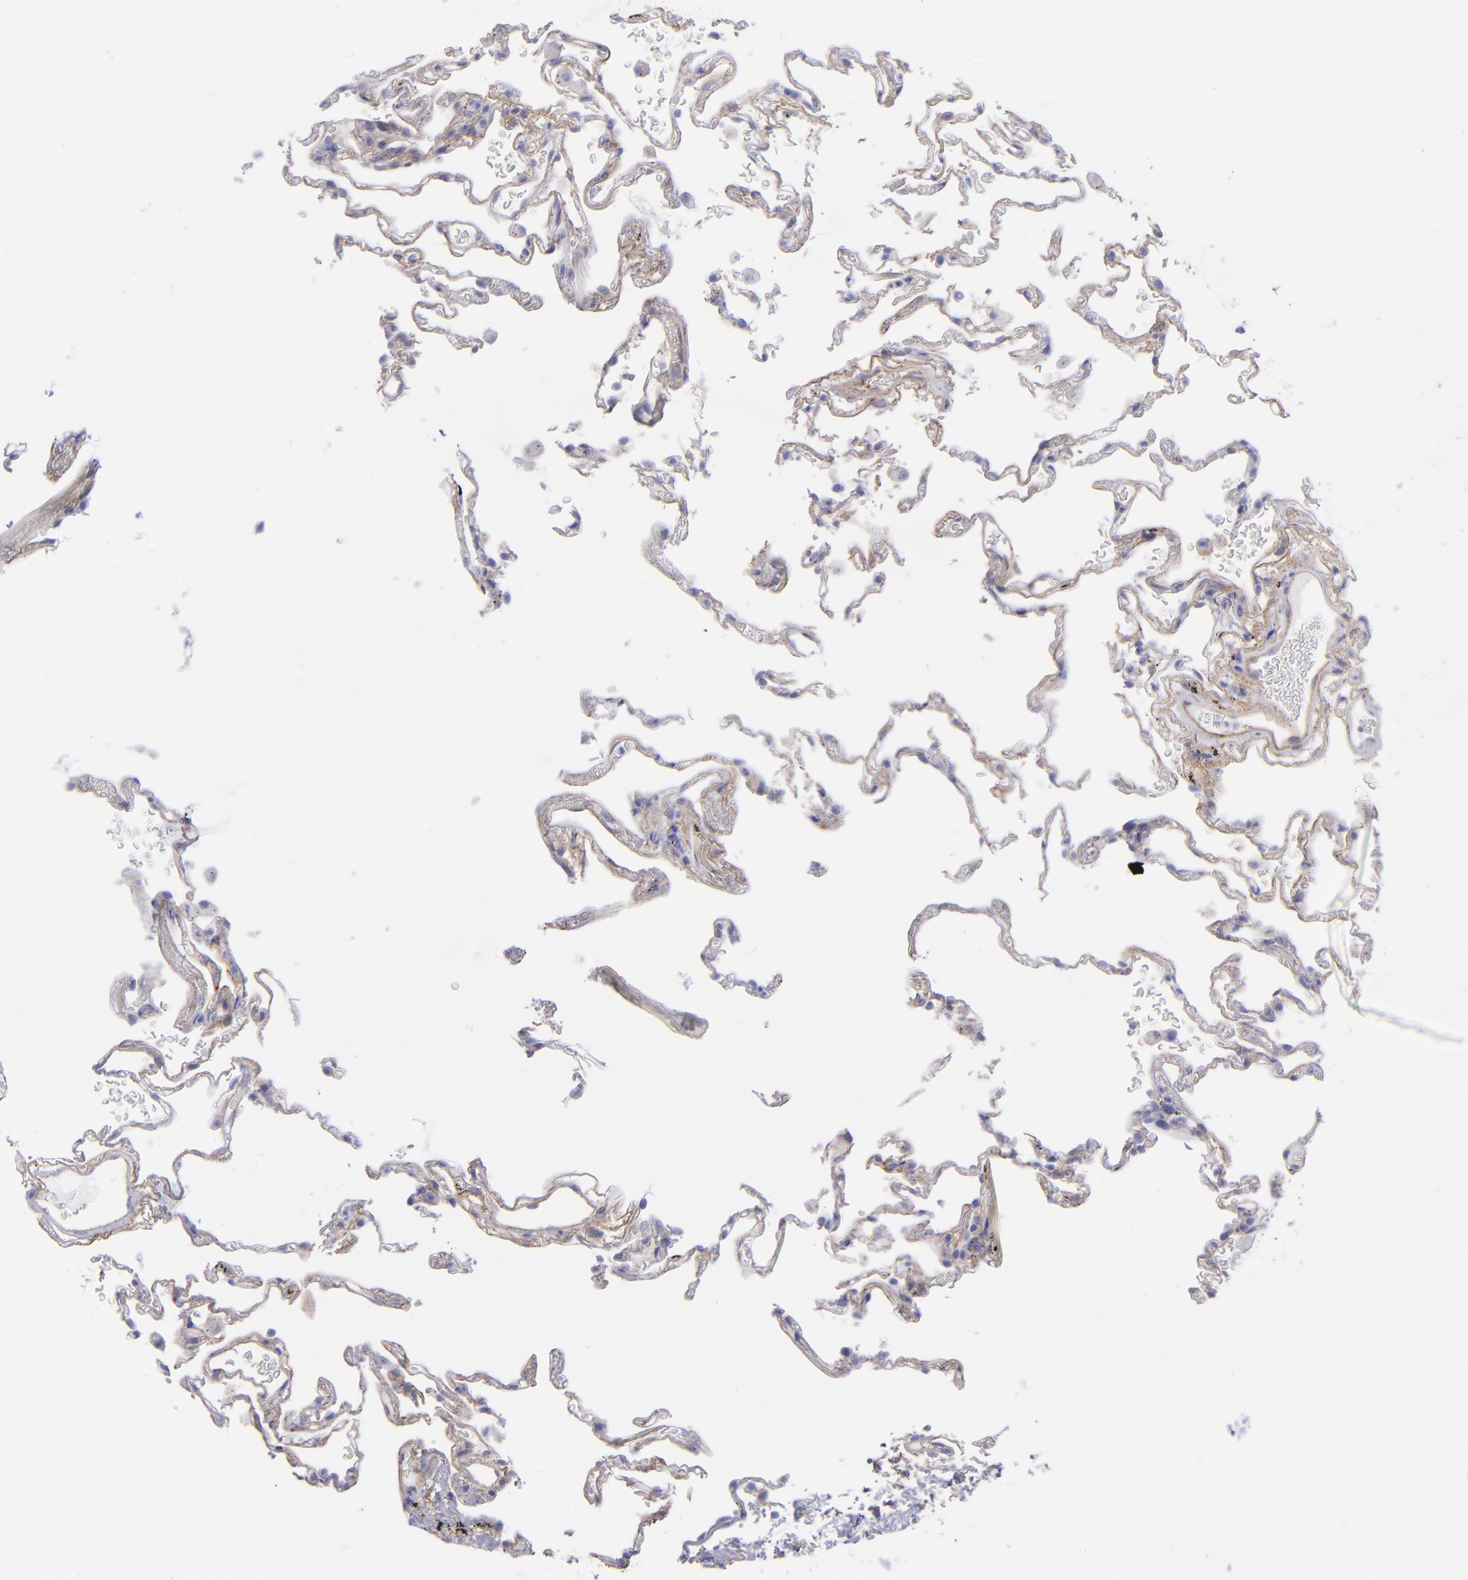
{"staining": {"intensity": "weak", "quantity": "<25%", "location": "cytoplasmic/membranous"}, "tissue": "lung", "cell_type": "Alveolar cells", "image_type": "normal", "snomed": [{"axis": "morphology", "description": "Normal tissue, NOS"}, {"axis": "morphology", "description": "Inflammation, NOS"}, {"axis": "topography", "description": "Lung"}], "caption": "An immunohistochemistry histopathology image of benign lung is shown. There is no staining in alveolar cells of lung. (DAB (3,3'-diaminobenzidine) immunohistochemistry (IHC), high magnification).", "gene": "ITGAV", "patient": {"sex": "male", "age": 69}}